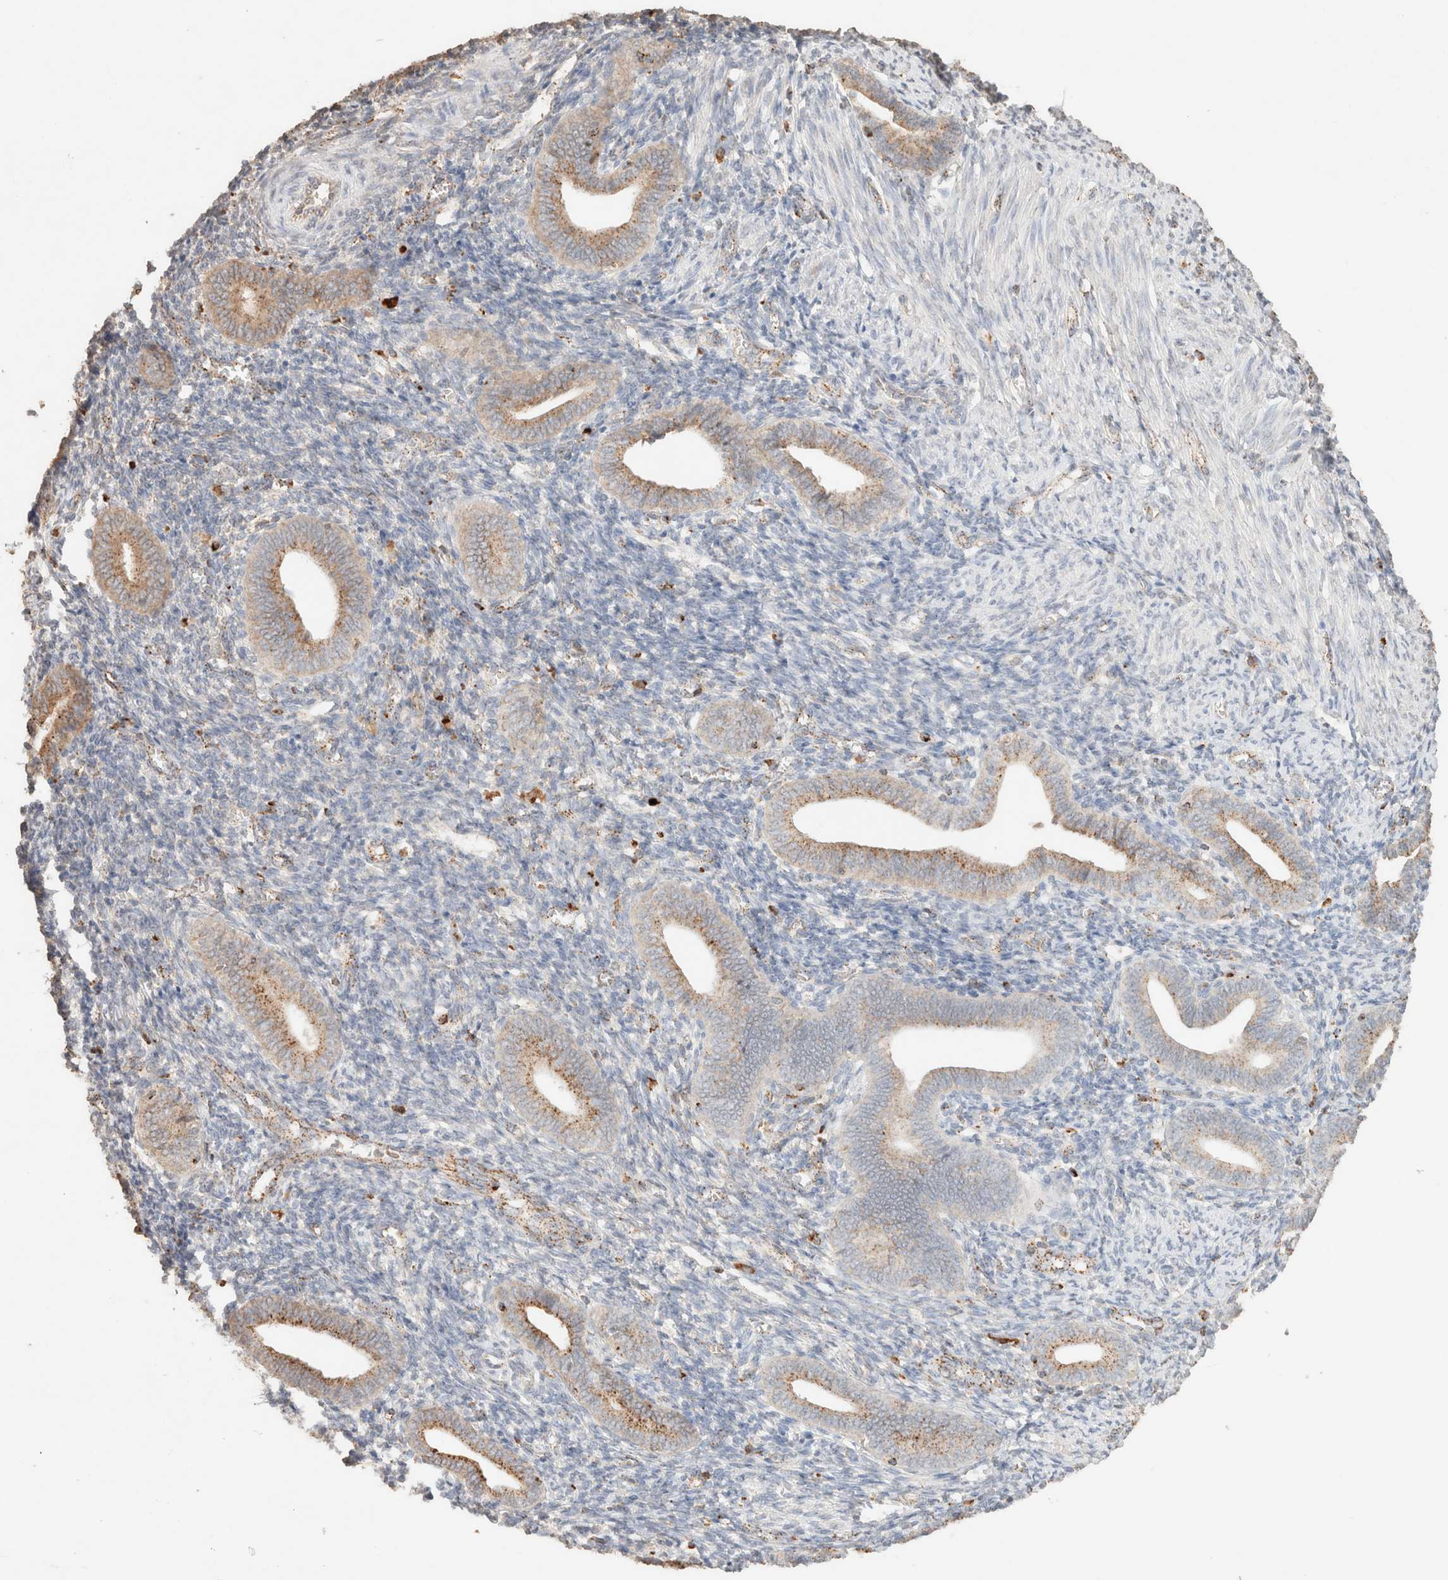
{"staining": {"intensity": "moderate", "quantity": "25%-75%", "location": "cytoplasmic/membranous"}, "tissue": "endometrium", "cell_type": "Cells in endometrial stroma", "image_type": "normal", "snomed": [{"axis": "morphology", "description": "Normal tissue, NOS"}, {"axis": "topography", "description": "Uterus"}, {"axis": "topography", "description": "Endometrium"}], "caption": "Immunohistochemistry of benign human endometrium shows medium levels of moderate cytoplasmic/membranous staining in approximately 25%-75% of cells in endometrial stroma.", "gene": "CTSC", "patient": {"sex": "female", "age": 33}}